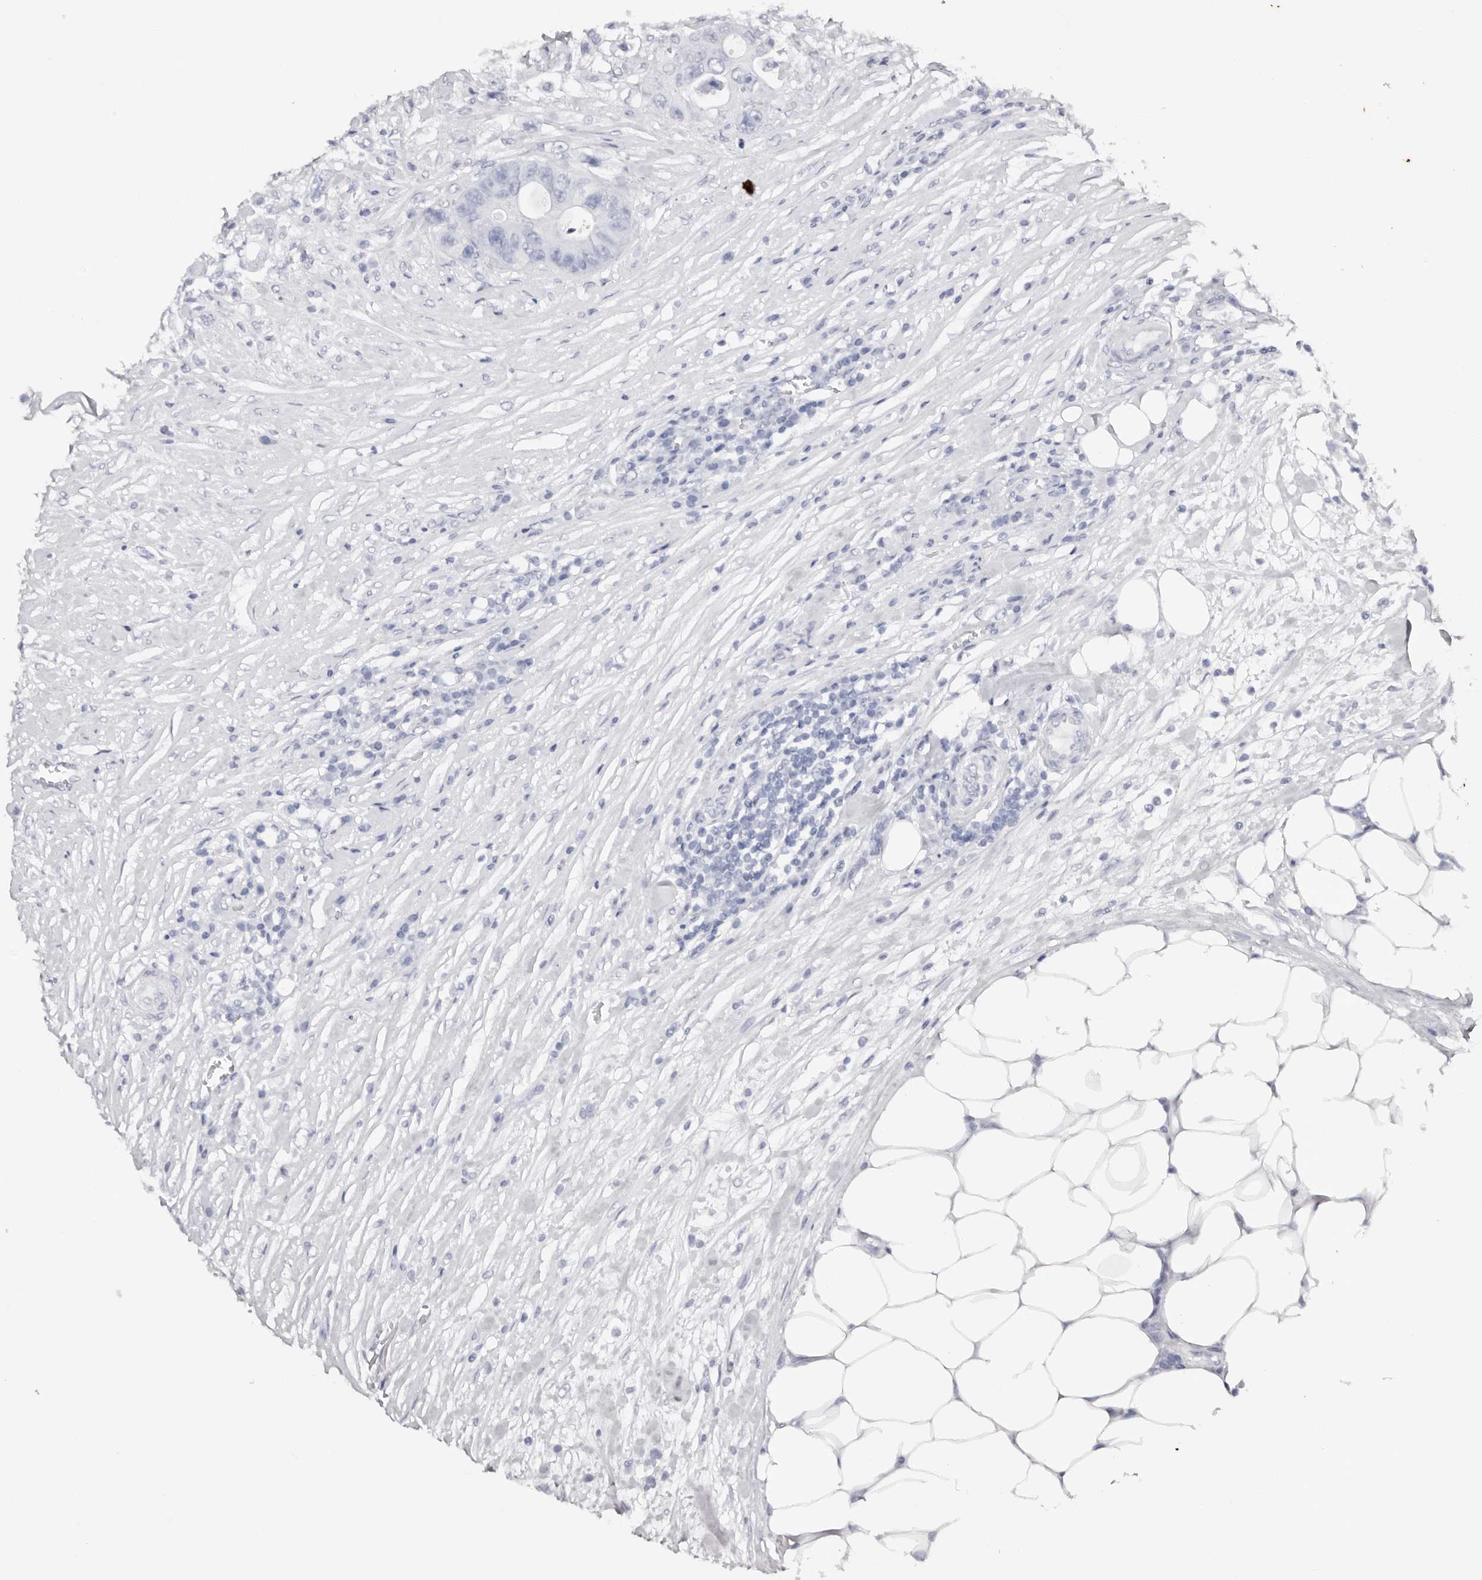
{"staining": {"intensity": "negative", "quantity": "none", "location": "none"}, "tissue": "colorectal cancer", "cell_type": "Tumor cells", "image_type": "cancer", "snomed": [{"axis": "morphology", "description": "Adenocarcinoma, NOS"}, {"axis": "topography", "description": "Colon"}], "caption": "Protein analysis of colorectal cancer demonstrates no significant expression in tumor cells.", "gene": "ROM1", "patient": {"sex": "female", "age": 46}}